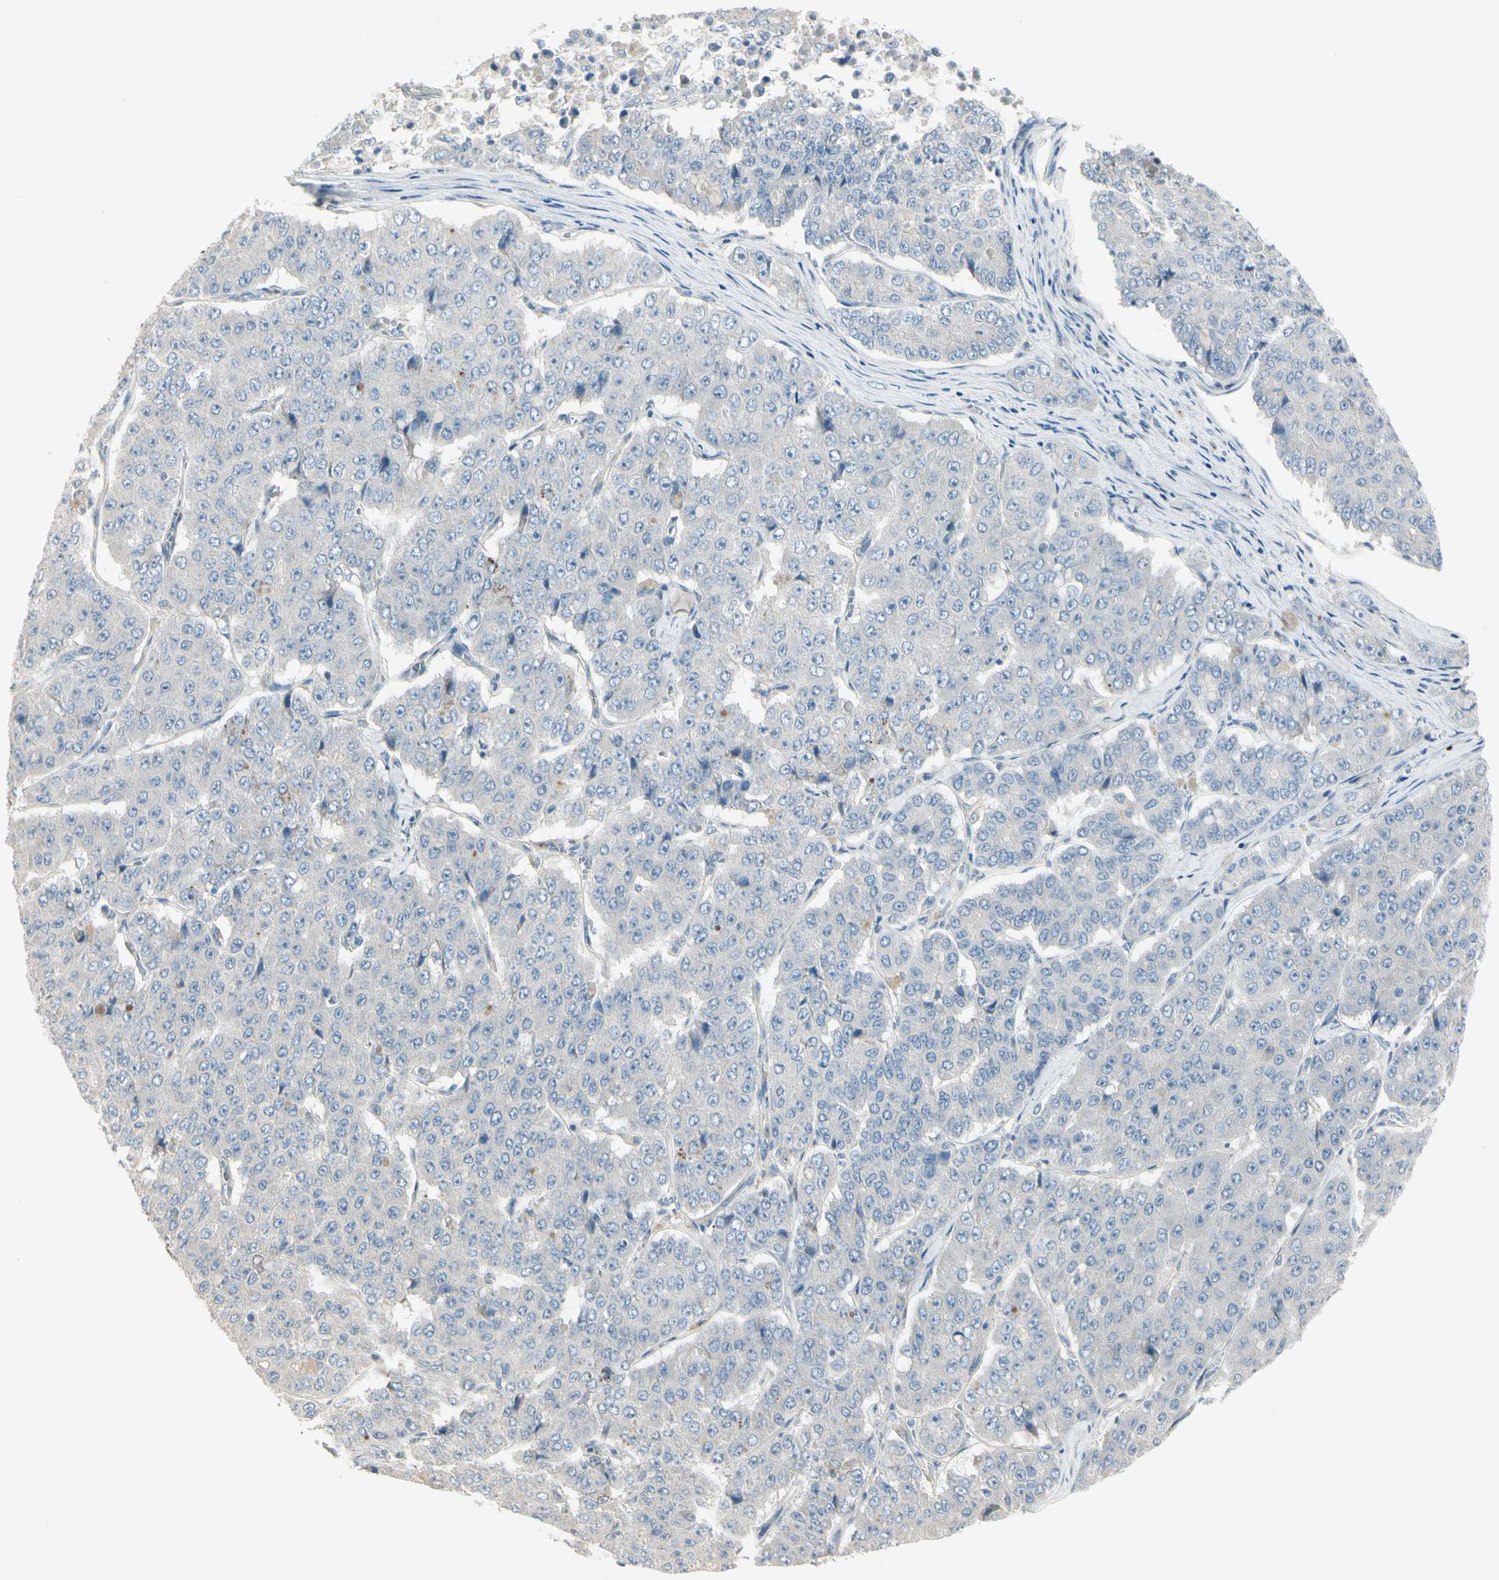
{"staining": {"intensity": "negative", "quantity": "none", "location": "none"}, "tissue": "pancreatic cancer", "cell_type": "Tumor cells", "image_type": "cancer", "snomed": [{"axis": "morphology", "description": "Adenocarcinoma, NOS"}, {"axis": "topography", "description": "Pancreas"}], "caption": "Pancreatic cancer was stained to show a protein in brown. There is no significant expression in tumor cells.", "gene": "MAPRE3", "patient": {"sex": "male", "age": 50}}